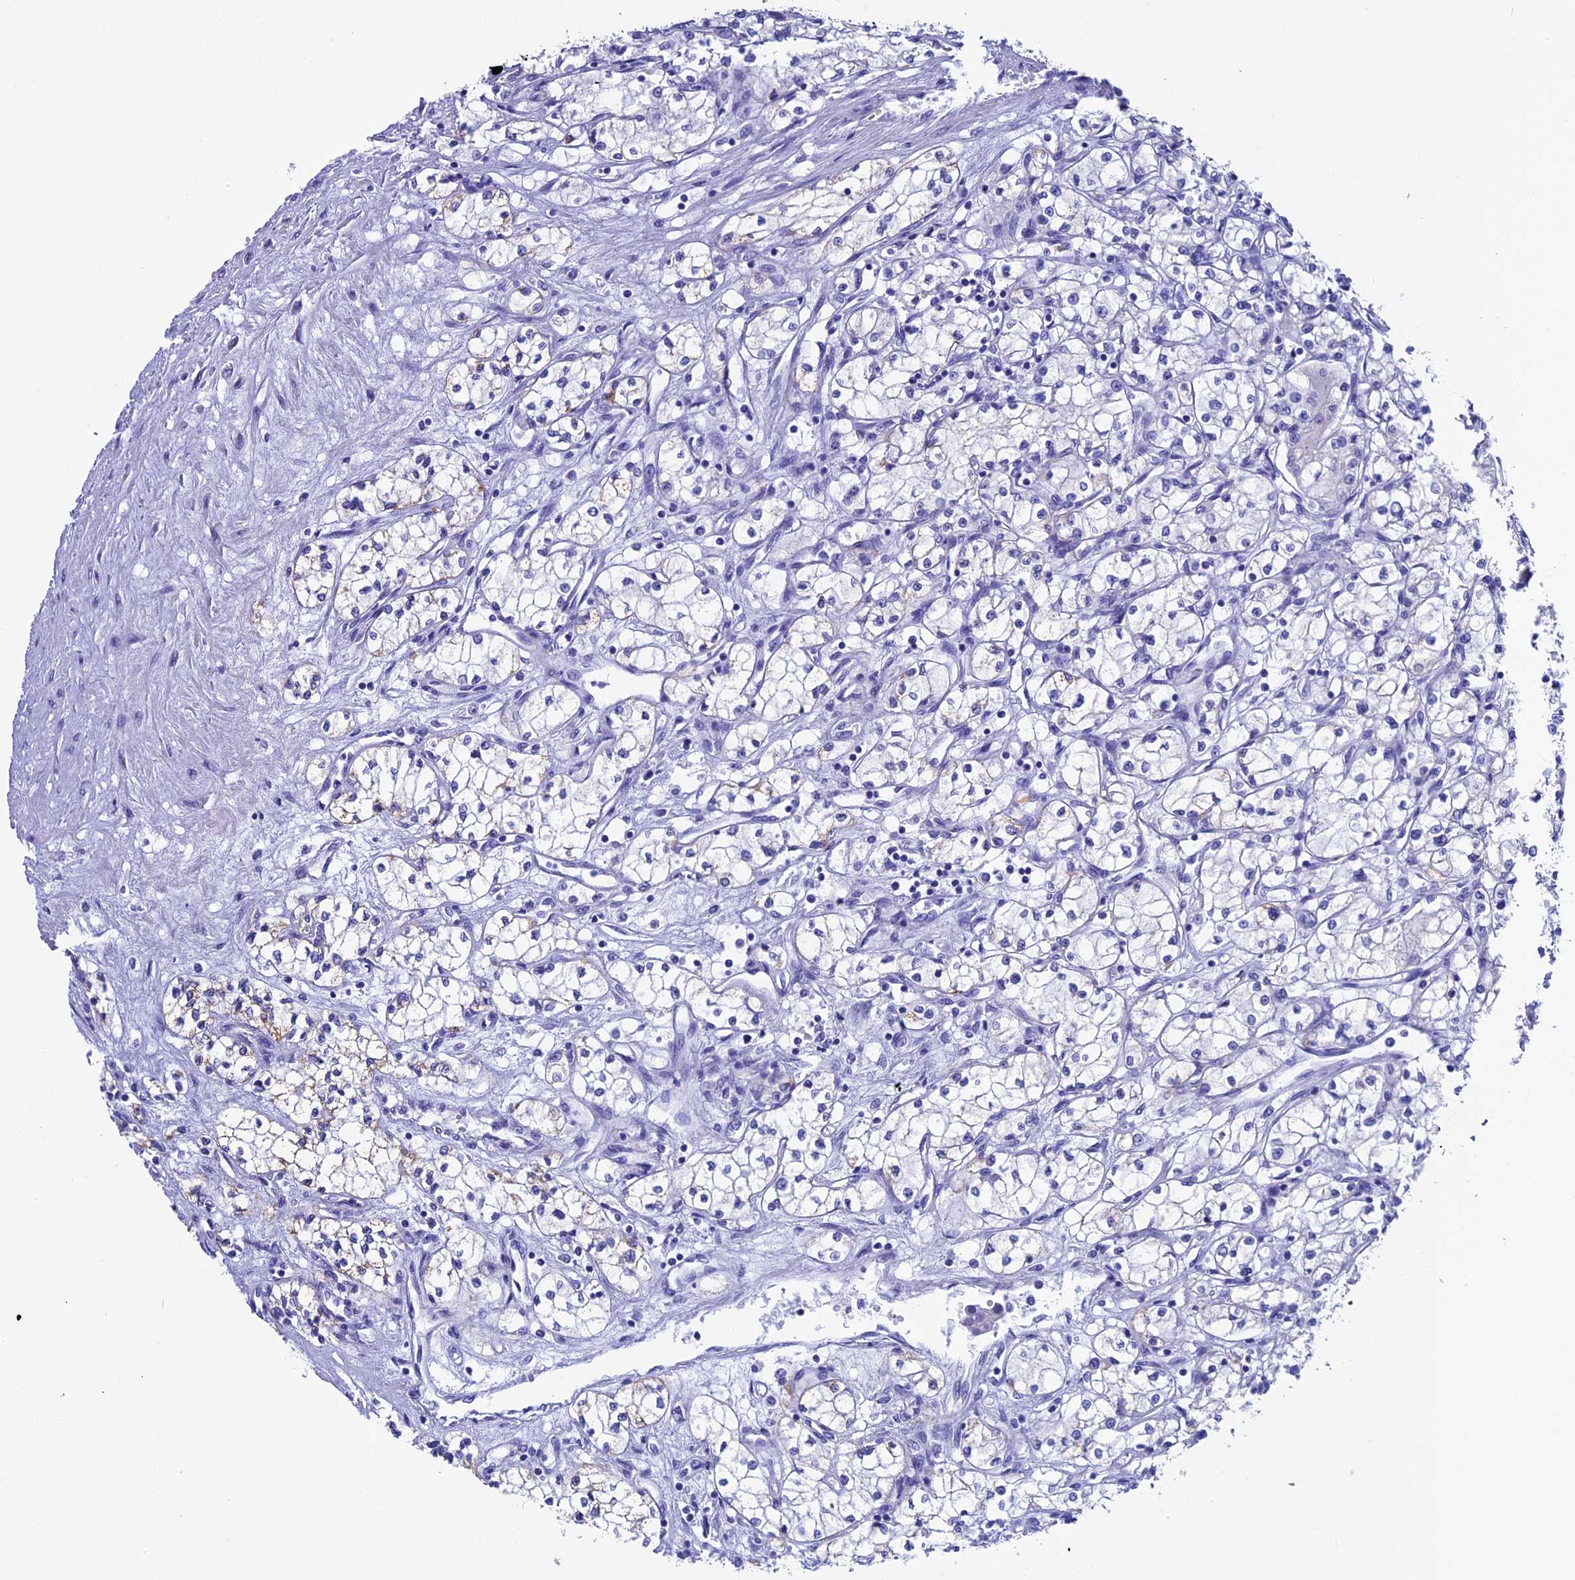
{"staining": {"intensity": "negative", "quantity": "none", "location": "none"}, "tissue": "renal cancer", "cell_type": "Tumor cells", "image_type": "cancer", "snomed": [{"axis": "morphology", "description": "Adenocarcinoma, NOS"}, {"axis": "topography", "description": "Kidney"}], "caption": "DAB (3,3'-diaminobenzidine) immunohistochemical staining of human renal cancer (adenocarcinoma) reveals no significant expression in tumor cells.", "gene": "SLC8B1", "patient": {"sex": "male", "age": 59}}